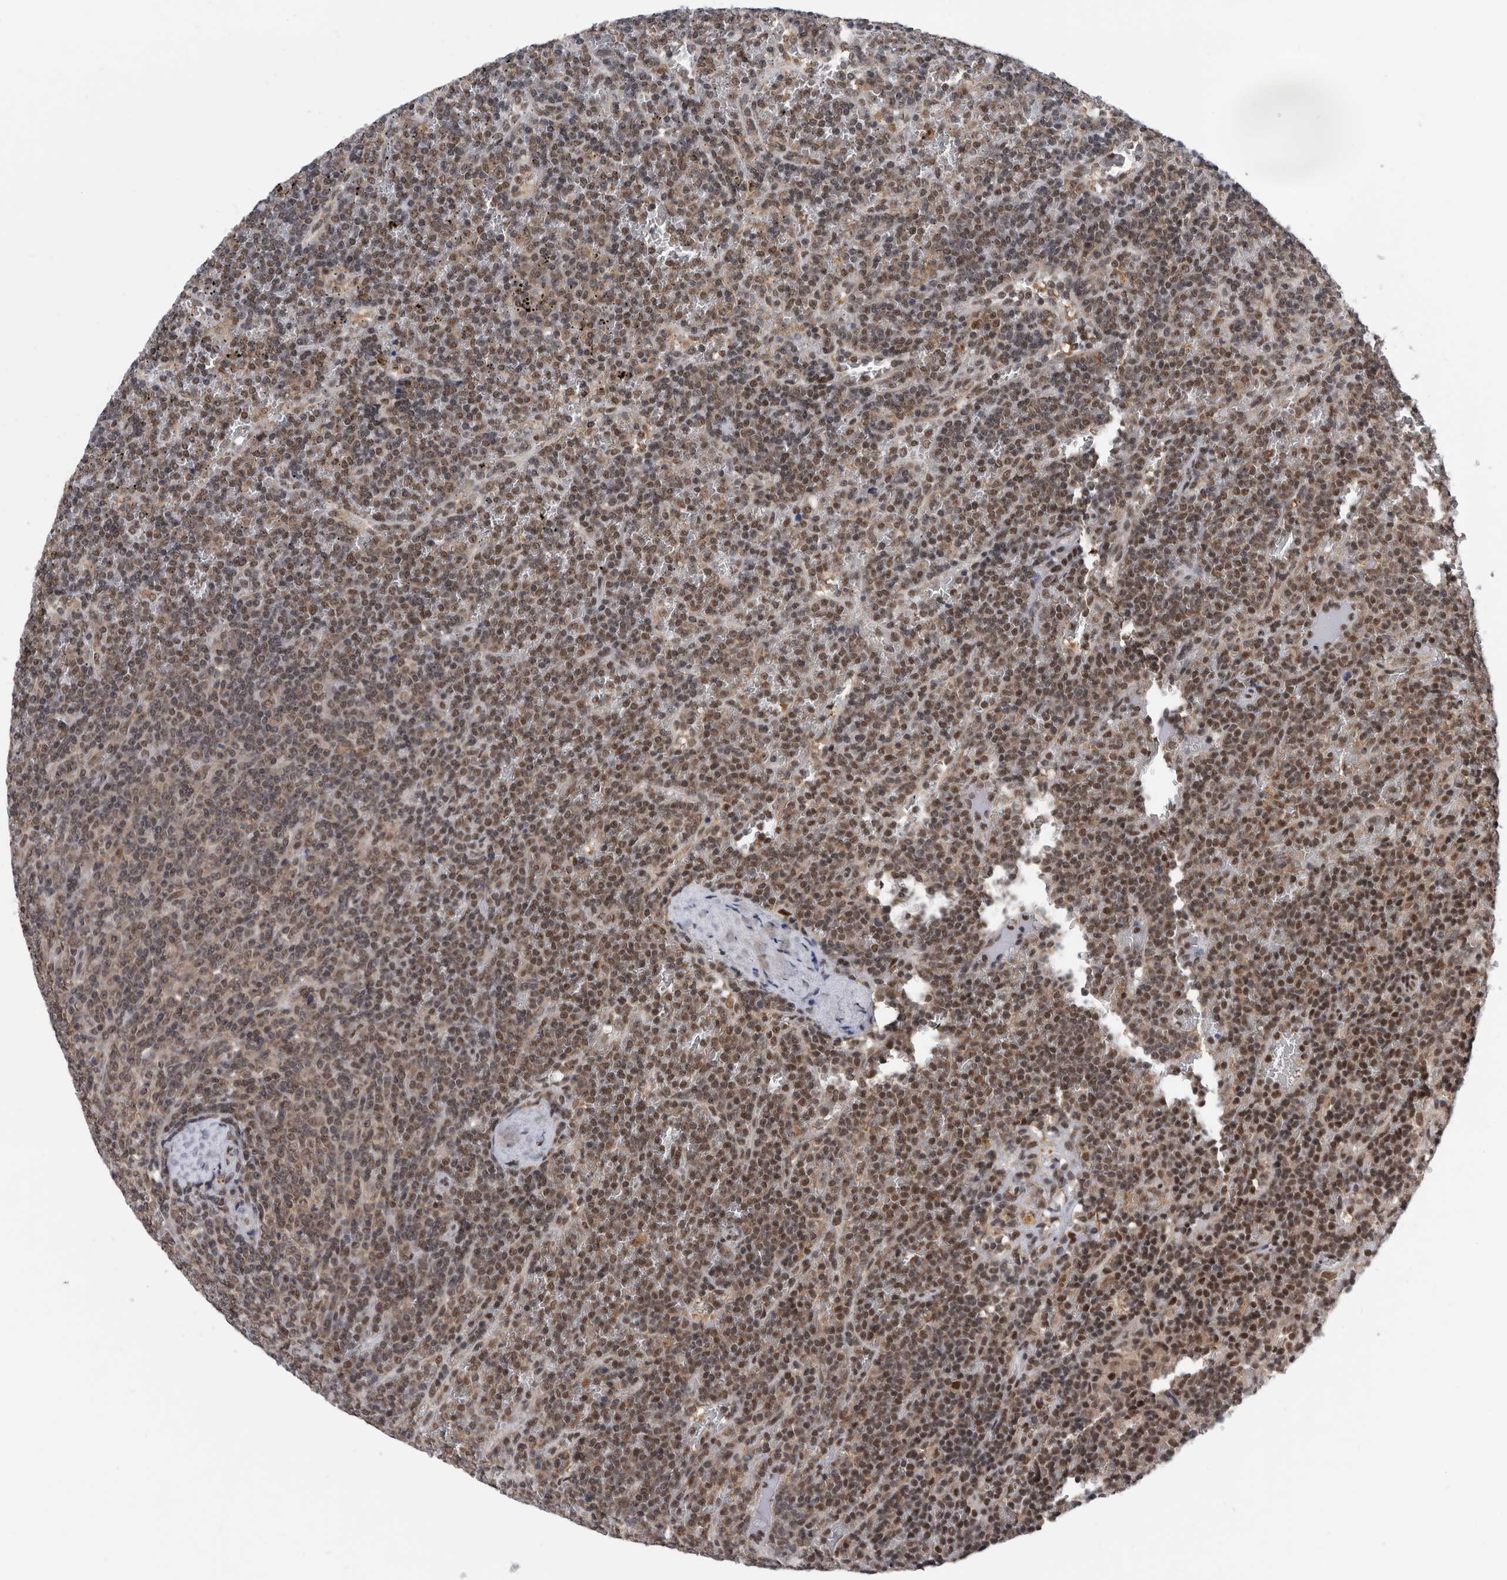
{"staining": {"intensity": "moderate", "quantity": ">75%", "location": "nuclear"}, "tissue": "lymphoma", "cell_type": "Tumor cells", "image_type": "cancer", "snomed": [{"axis": "morphology", "description": "Malignant lymphoma, non-Hodgkin's type, Low grade"}, {"axis": "topography", "description": "Spleen"}], "caption": "Lymphoma stained with a brown dye exhibits moderate nuclear positive expression in about >75% of tumor cells.", "gene": "ZNF260", "patient": {"sex": "female", "age": 19}}